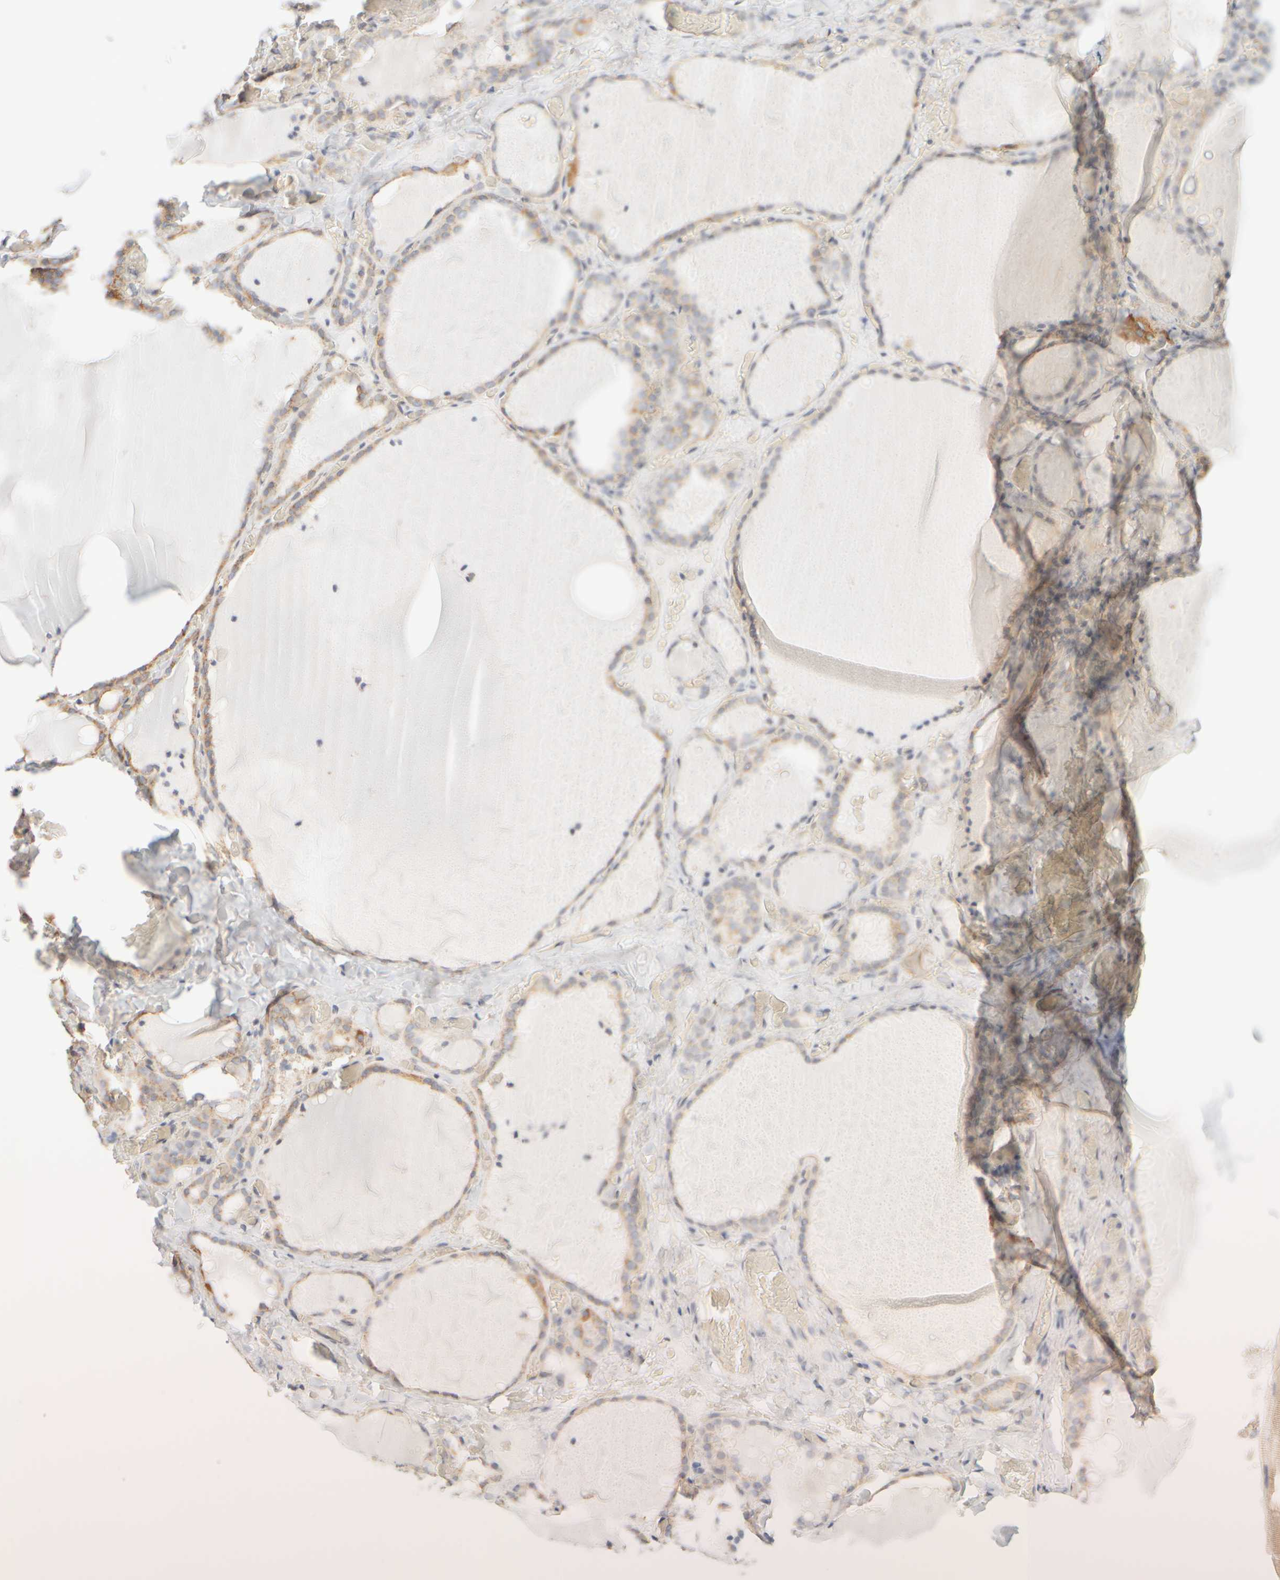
{"staining": {"intensity": "moderate", "quantity": ">75%", "location": "cytoplasmic/membranous"}, "tissue": "thyroid gland", "cell_type": "Glandular cells", "image_type": "normal", "snomed": [{"axis": "morphology", "description": "Normal tissue, NOS"}, {"axis": "topography", "description": "Thyroid gland"}], "caption": "This photomicrograph exhibits immunohistochemistry (IHC) staining of benign thyroid gland, with medium moderate cytoplasmic/membranous positivity in approximately >75% of glandular cells.", "gene": "APBB2", "patient": {"sex": "female", "age": 22}}